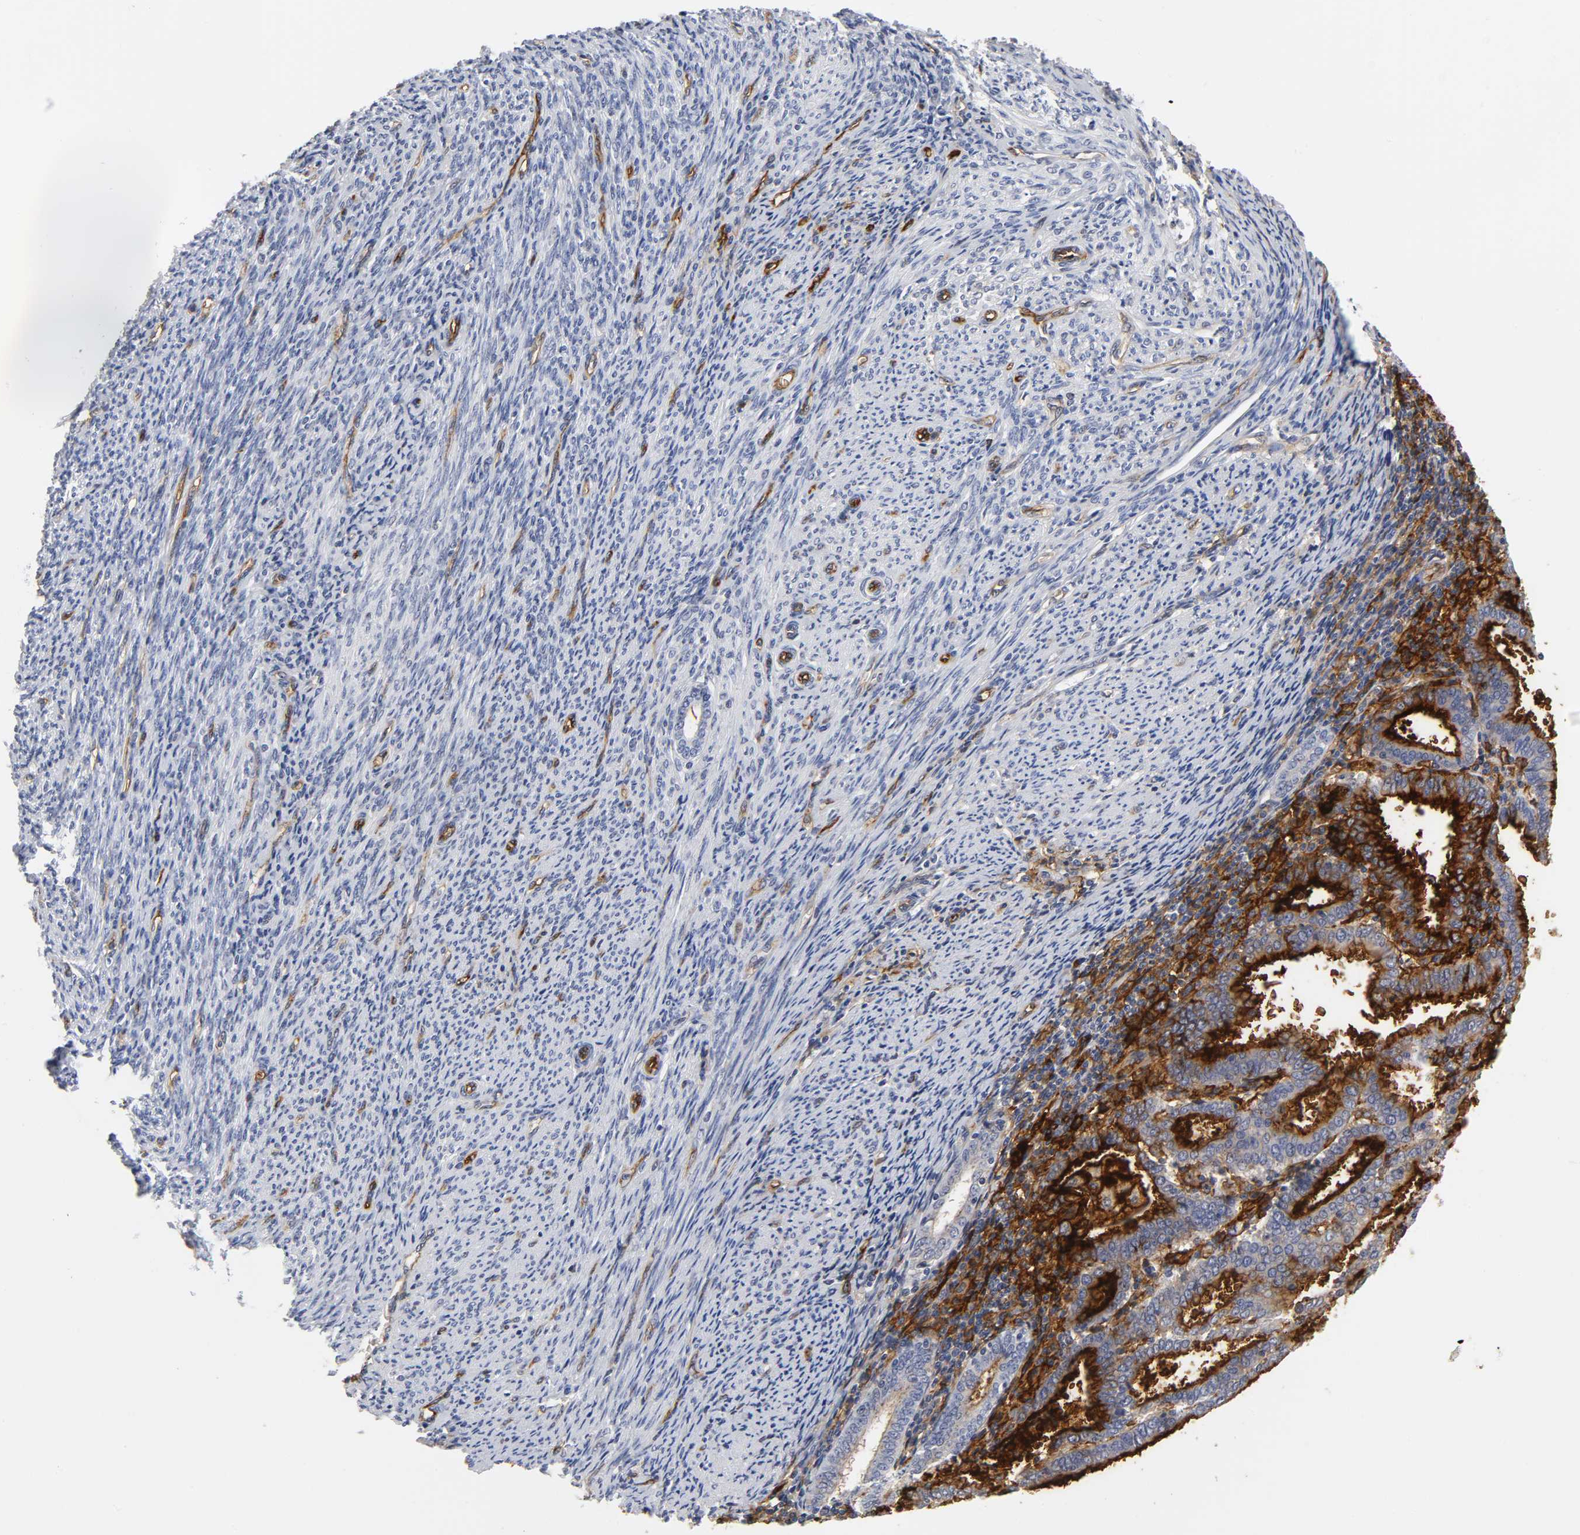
{"staining": {"intensity": "strong", "quantity": ">75%", "location": "cytoplasmic/membranous"}, "tissue": "endometrial cancer", "cell_type": "Tumor cells", "image_type": "cancer", "snomed": [{"axis": "morphology", "description": "Adenocarcinoma, NOS"}, {"axis": "topography", "description": "Uterus"}], "caption": "Immunohistochemical staining of adenocarcinoma (endometrial) reveals strong cytoplasmic/membranous protein staining in about >75% of tumor cells. (IHC, brightfield microscopy, high magnification).", "gene": "ICAM1", "patient": {"sex": "female", "age": 83}}